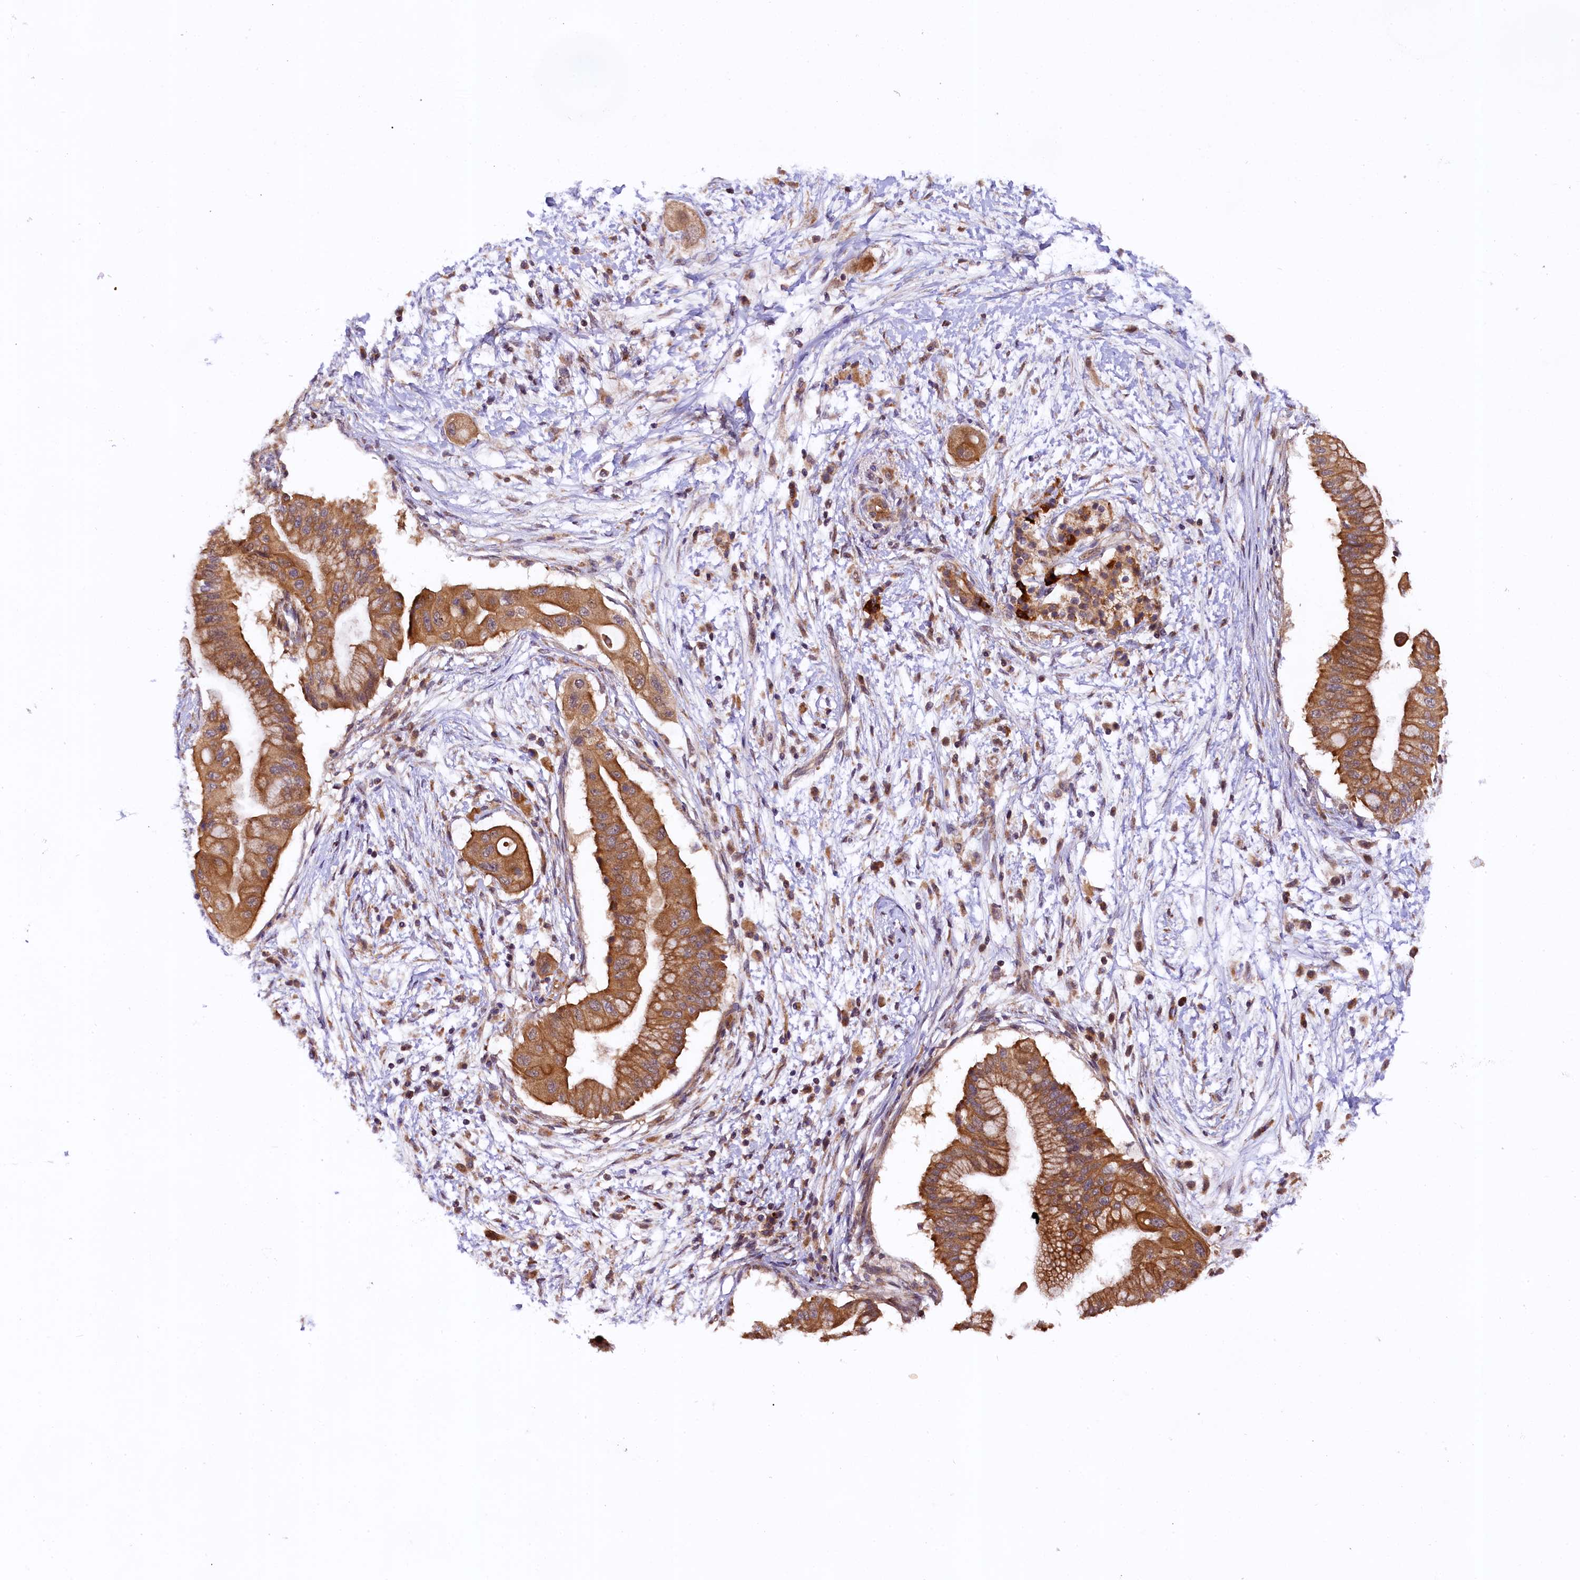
{"staining": {"intensity": "moderate", "quantity": ">75%", "location": "cytoplasmic/membranous"}, "tissue": "pancreatic cancer", "cell_type": "Tumor cells", "image_type": "cancer", "snomed": [{"axis": "morphology", "description": "Adenocarcinoma, NOS"}, {"axis": "topography", "description": "Pancreas"}], "caption": "Pancreatic cancer stained with a brown dye exhibits moderate cytoplasmic/membranous positive expression in approximately >75% of tumor cells.", "gene": "DOHH", "patient": {"sex": "male", "age": 68}}